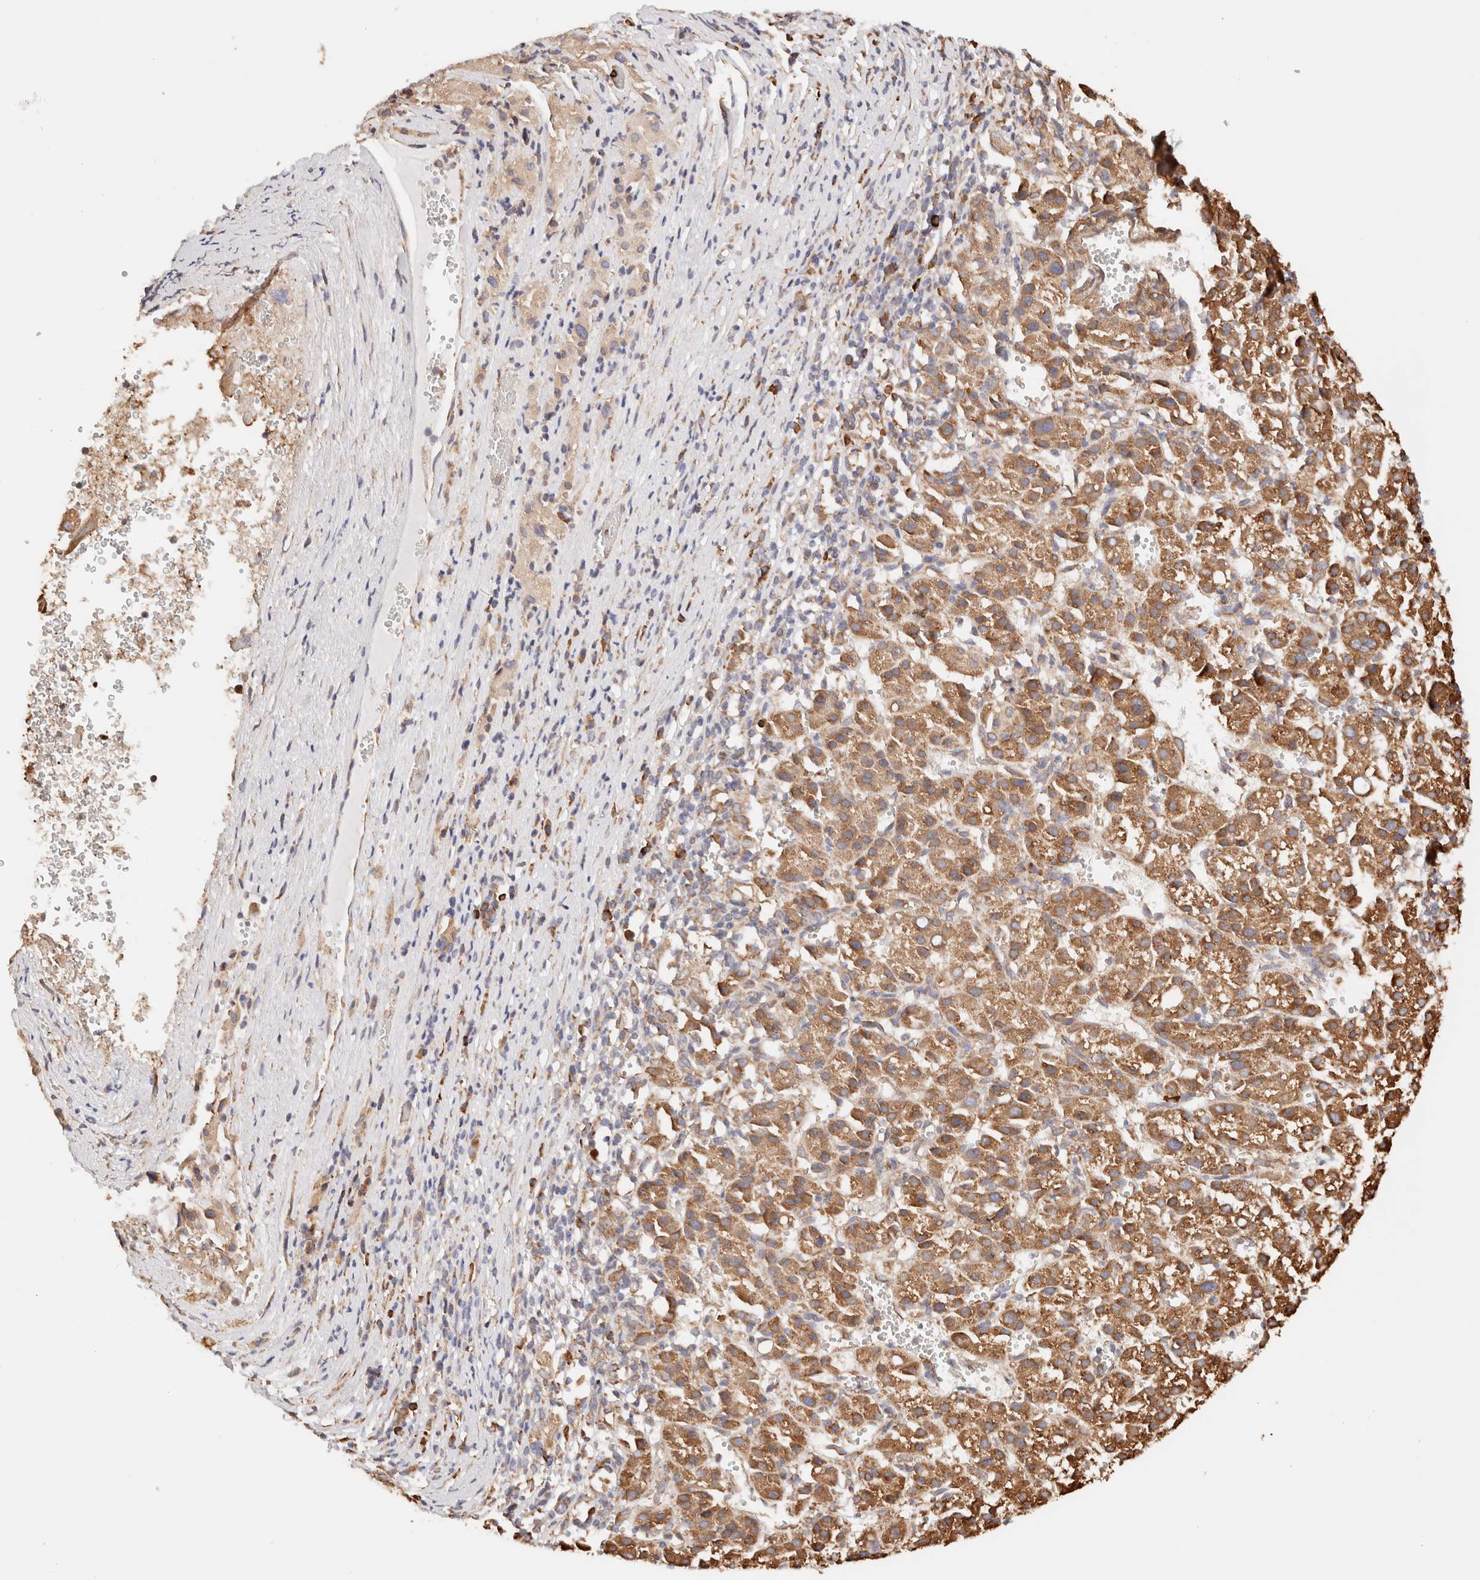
{"staining": {"intensity": "moderate", "quantity": ">75%", "location": "cytoplasmic/membranous"}, "tissue": "liver cancer", "cell_type": "Tumor cells", "image_type": "cancer", "snomed": [{"axis": "morphology", "description": "Carcinoma, Hepatocellular, NOS"}, {"axis": "topography", "description": "Liver"}], "caption": "Liver cancer stained with a protein marker displays moderate staining in tumor cells.", "gene": "FER", "patient": {"sex": "female", "age": 58}}